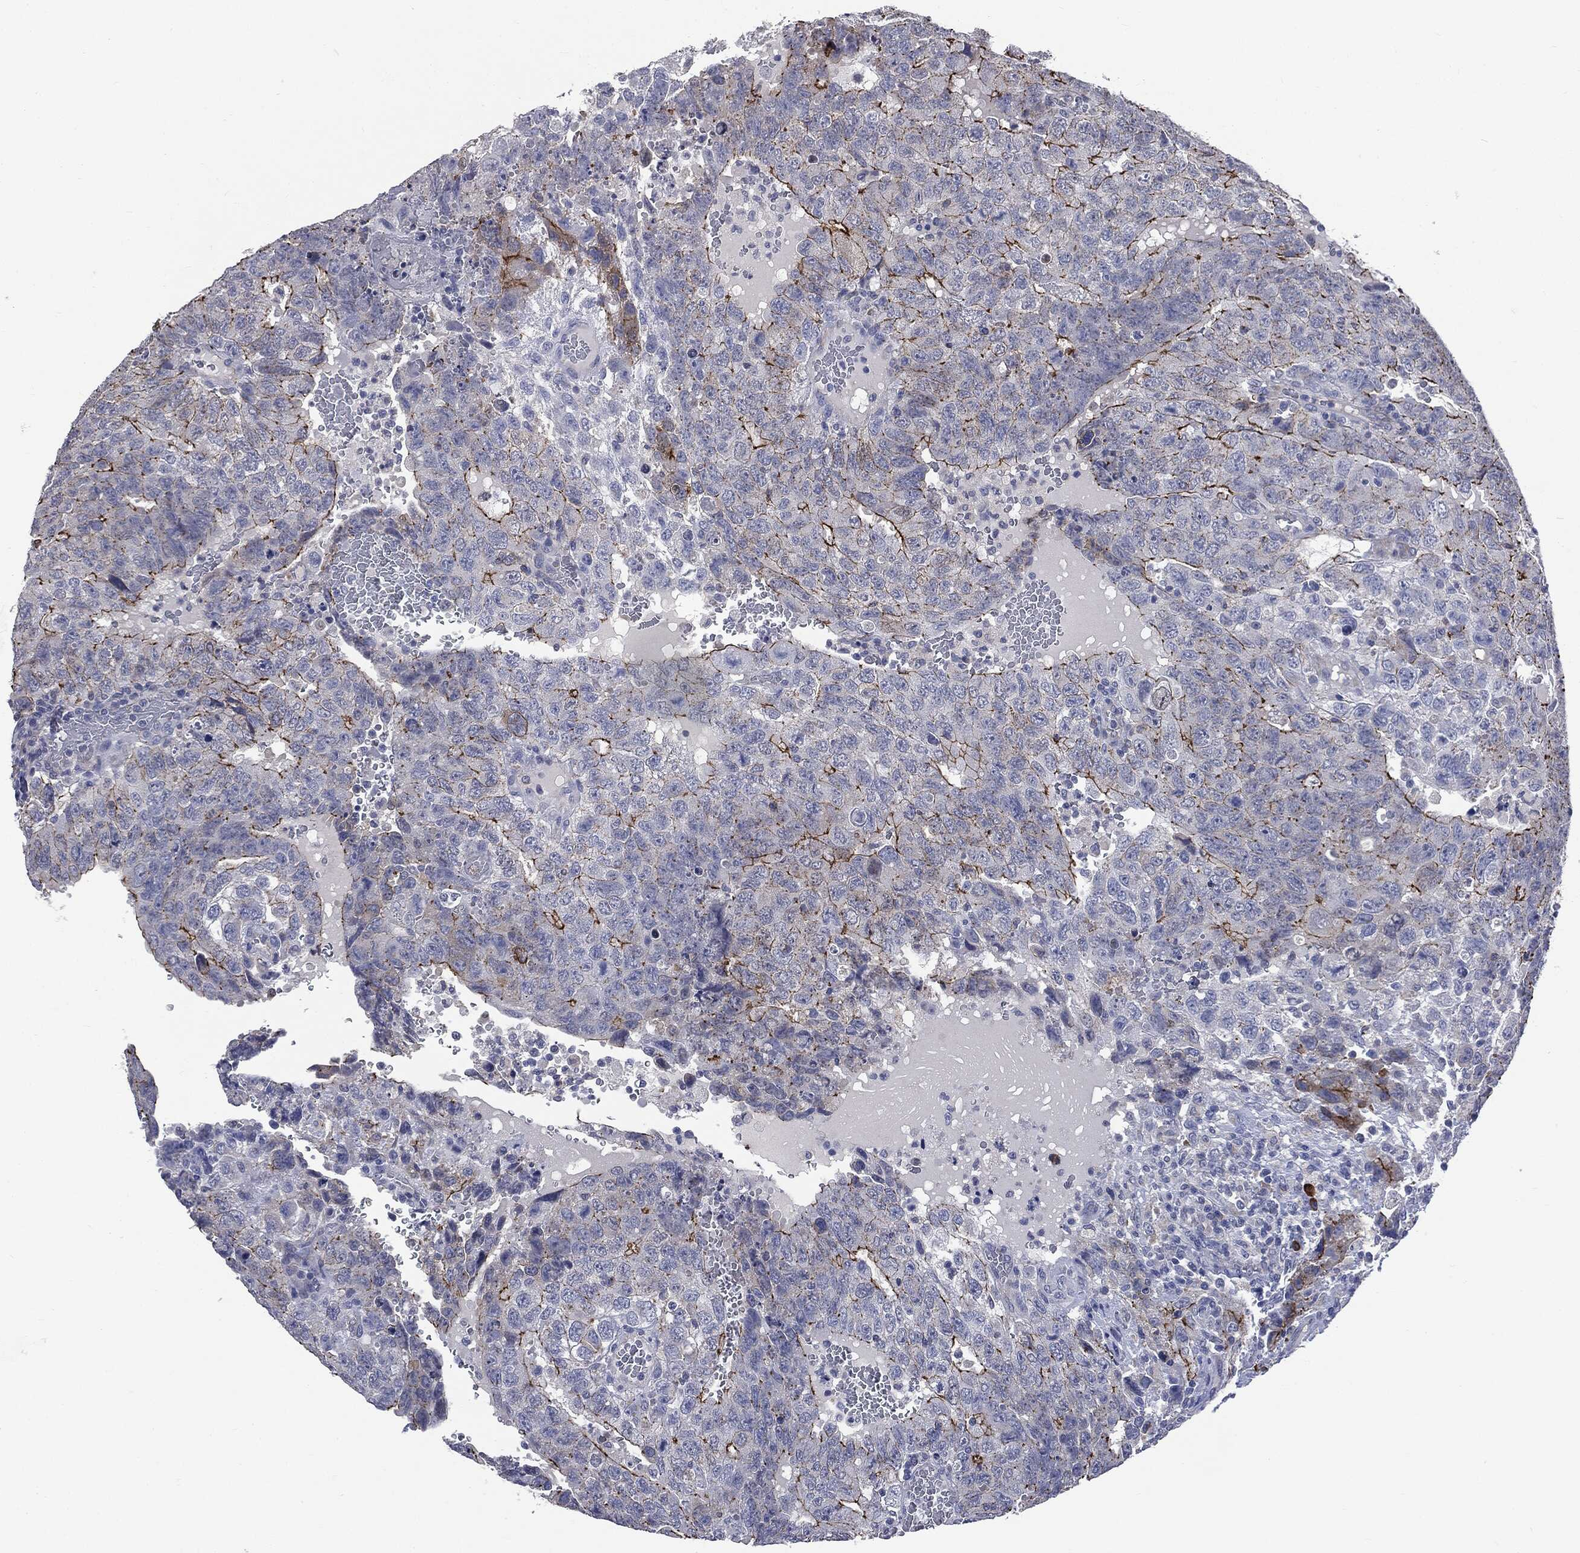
{"staining": {"intensity": "strong", "quantity": "<25%", "location": "cytoplasmic/membranous"}, "tissue": "testis cancer", "cell_type": "Tumor cells", "image_type": "cancer", "snomed": [{"axis": "morphology", "description": "Carcinoma, Embryonal, NOS"}, {"axis": "topography", "description": "Testis"}], "caption": "IHC of human embryonal carcinoma (testis) displays medium levels of strong cytoplasmic/membranous expression in approximately <25% of tumor cells. (Stains: DAB in brown, nuclei in blue, Microscopy: brightfield microscopy at high magnification).", "gene": "PTGS2", "patient": {"sex": "male", "age": 34}}